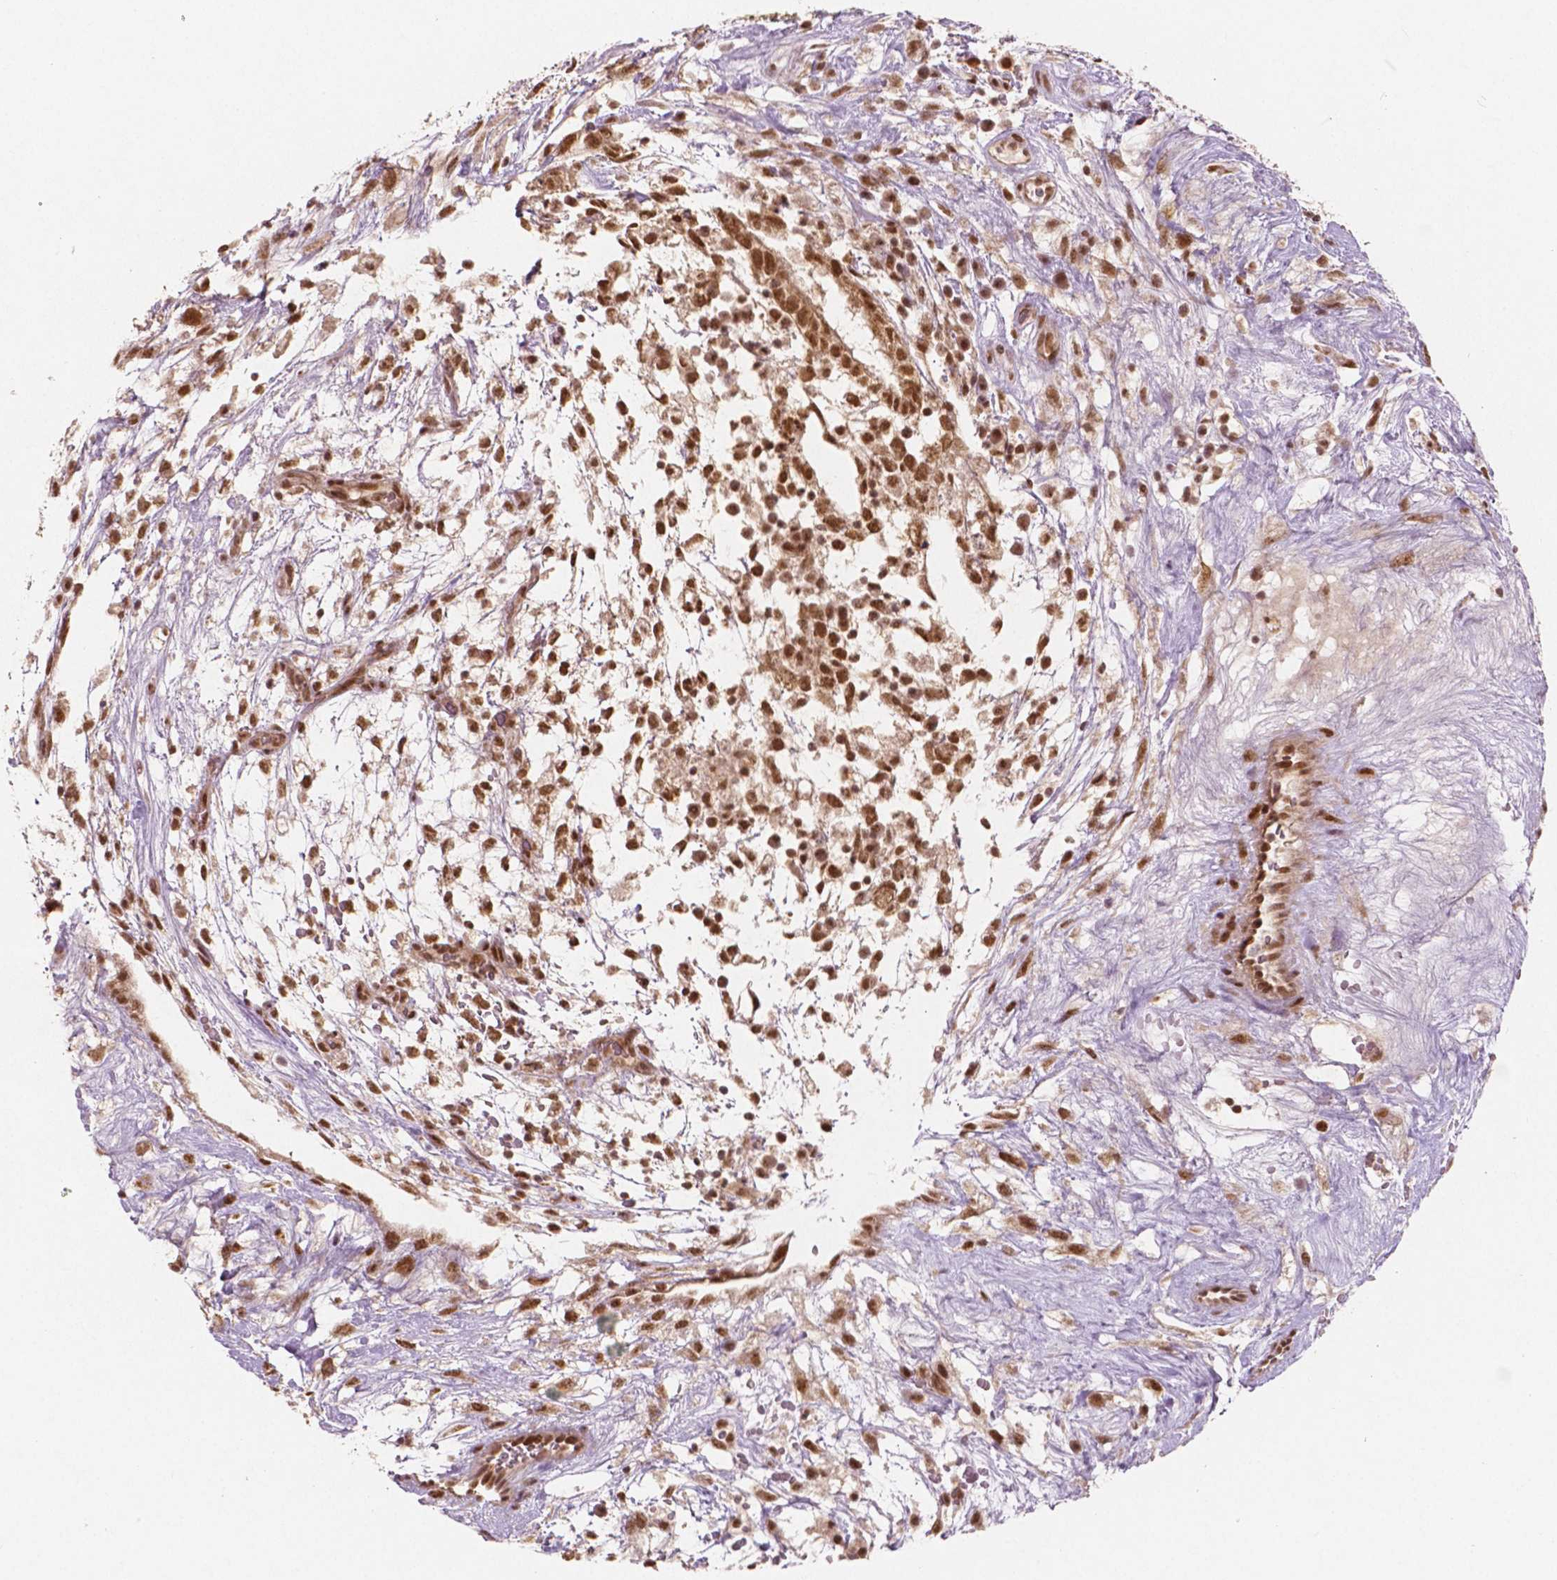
{"staining": {"intensity": "moderate", "quantity": ">75%", "location": "nuclear"}, "tissue": "testis cancer", "cell_type": "Tumor cells", "image_type": "cancer", "snomed": [{"axis": "morphology", "description": "Normal tissue, NOS"}, {"axis": "morphology", "description": "Carcinoma, Embryonal, NOS"}, {"axis": "topography", "description": "Testis"}], "caption": "Testis cancer (embryonal carcinoma) stained with immunohistochemistry (IHC) reveals moderate nuclear expression in approximately >75% of tumor cells.", "gene": "NSD2", "patient": {"sex": "male", "age": 32}}